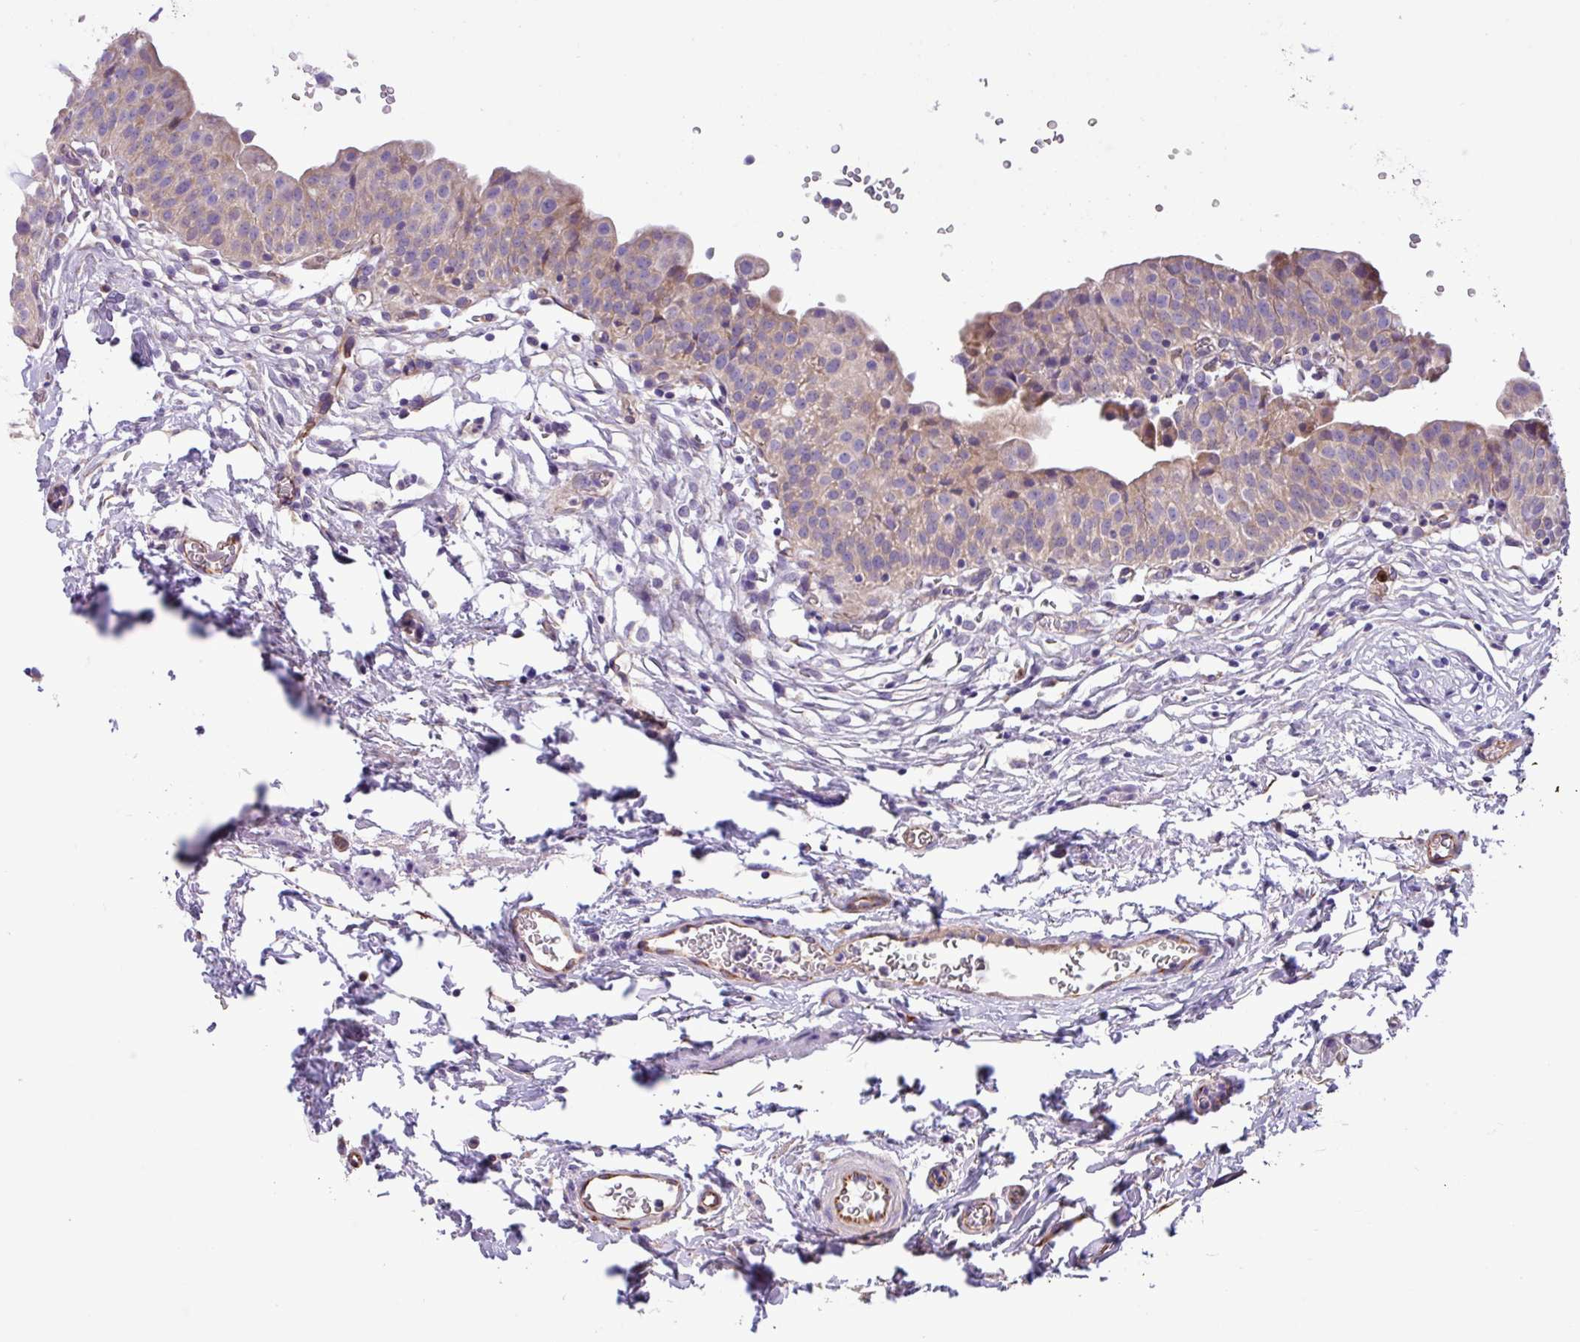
{"staining": {"intensity": "weak", "quantity": "25%-75%", "location": "cytoplasmic/membranous"}, "tissue": "urinary bladder", "cell_type": "Urothelial cells", "image_type": "normal", "snomed": [{"axis": "morphology", "description": "Normal tissue, NOS"}, {"axis": "topography", "description": "Urinary bladder"}, {"axis": "topography", "description": "Peripheral nerve tissue"}], "caption": "A high-resolution image shows immunohistochemistry staining of normal urinary bladder, which exhibits weak cytoplasmic/membranous staining in approximately 25%-75% of urothelial cells.", "gene": "MRM2", "patient": {"sex": "male", "age": 55}}